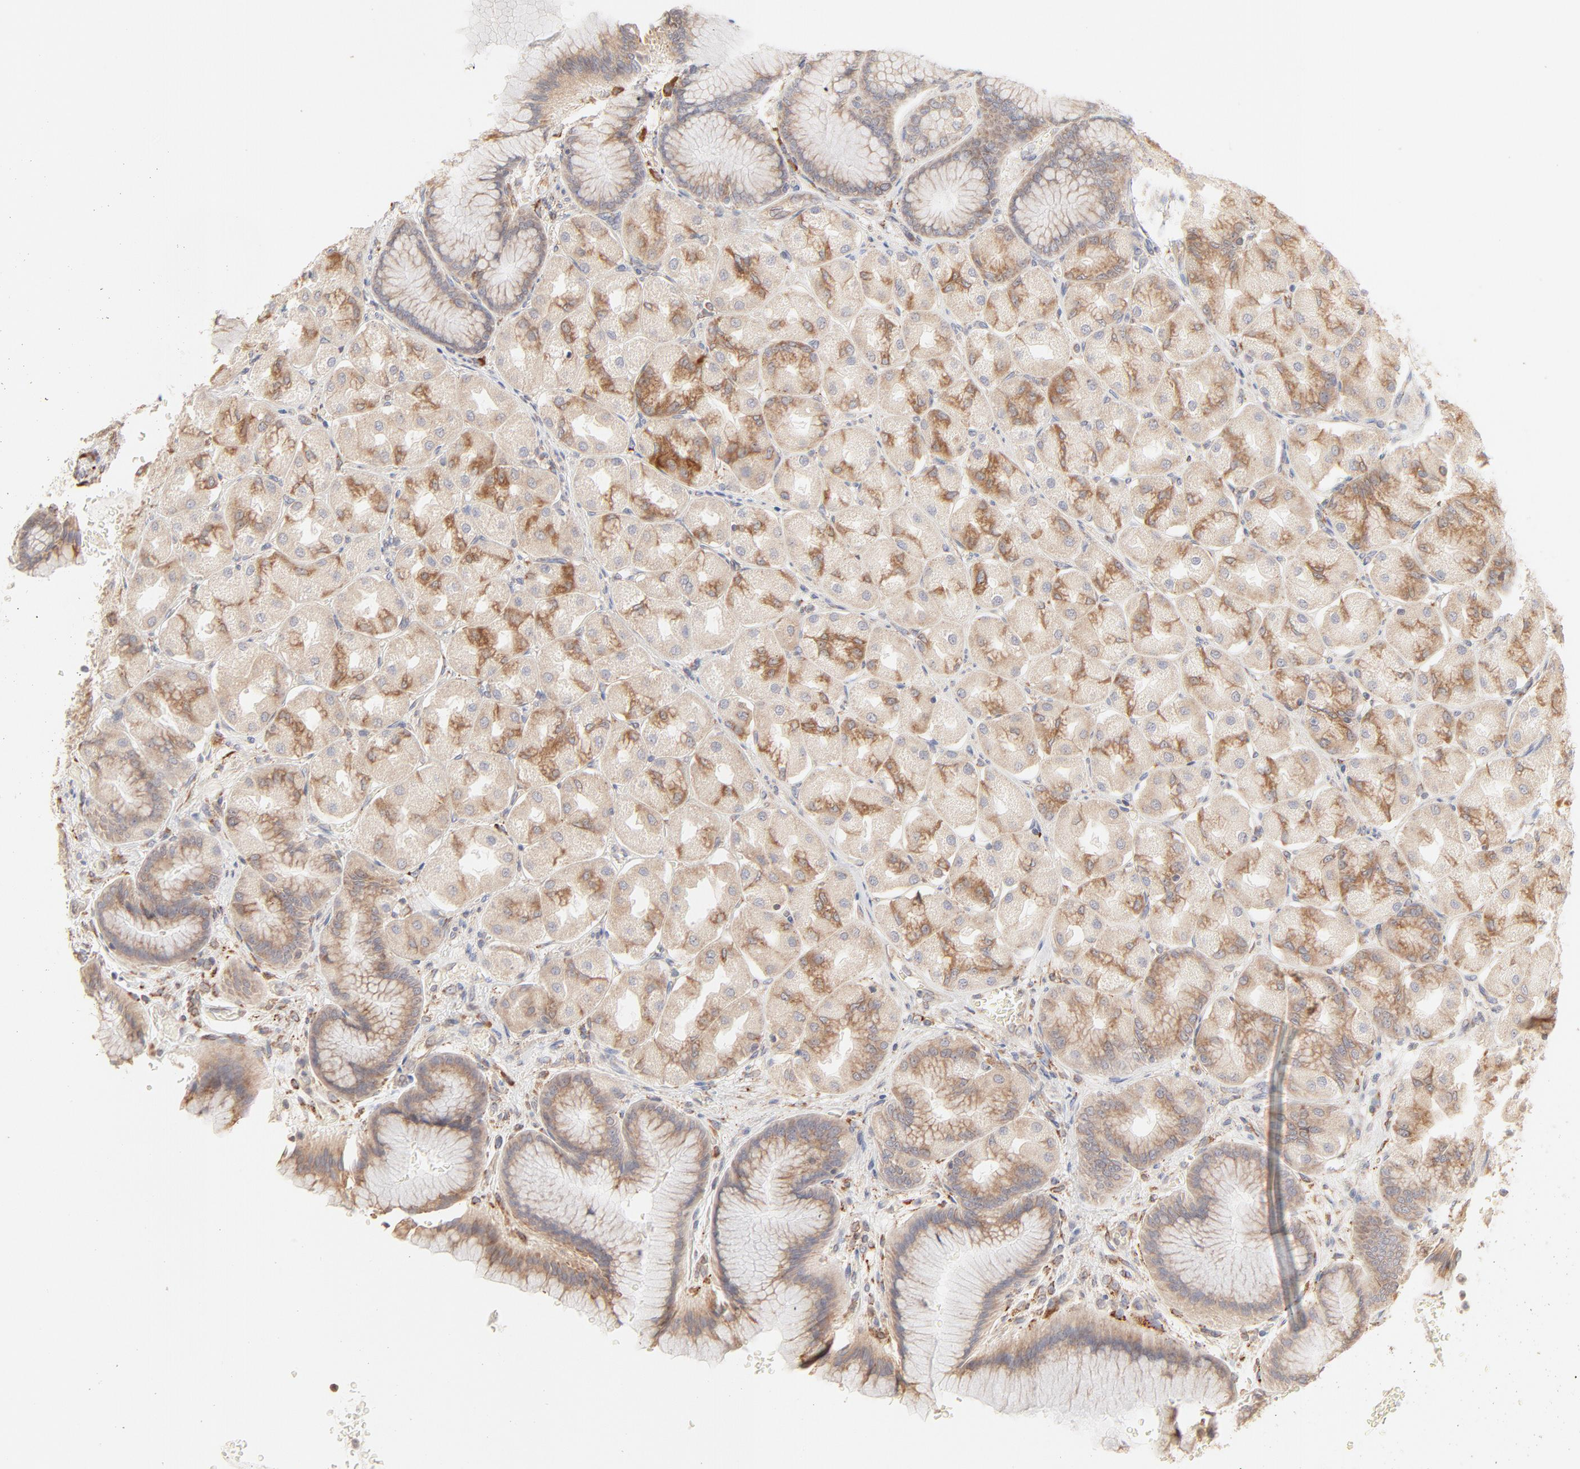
{"staining": {"intensity": "moderate", "quantity": "25%-75%", "location": "cytoplasmic/membranous"}, "tissue": "stomach", "cell_type": "Glandular cells", "image_type": "normal", "snomed": [{"axis": "morphology", "description": "Normal tissue, NOS"}, {"axis": "morphology", "description": "Adenocarcinoma, NOS"}, {"axis": "topography", "description": "Stomach"}, {"axis": "topography", "description": "Stomach, lower"}], "caption": "Stomach stained with immunohistochemistry shows moderate cytoplasmic/membranous positivity in about 25%-75% of glandular cells.", "gene": "PARP12", "patient": {"sex": "female", "age": 65}}